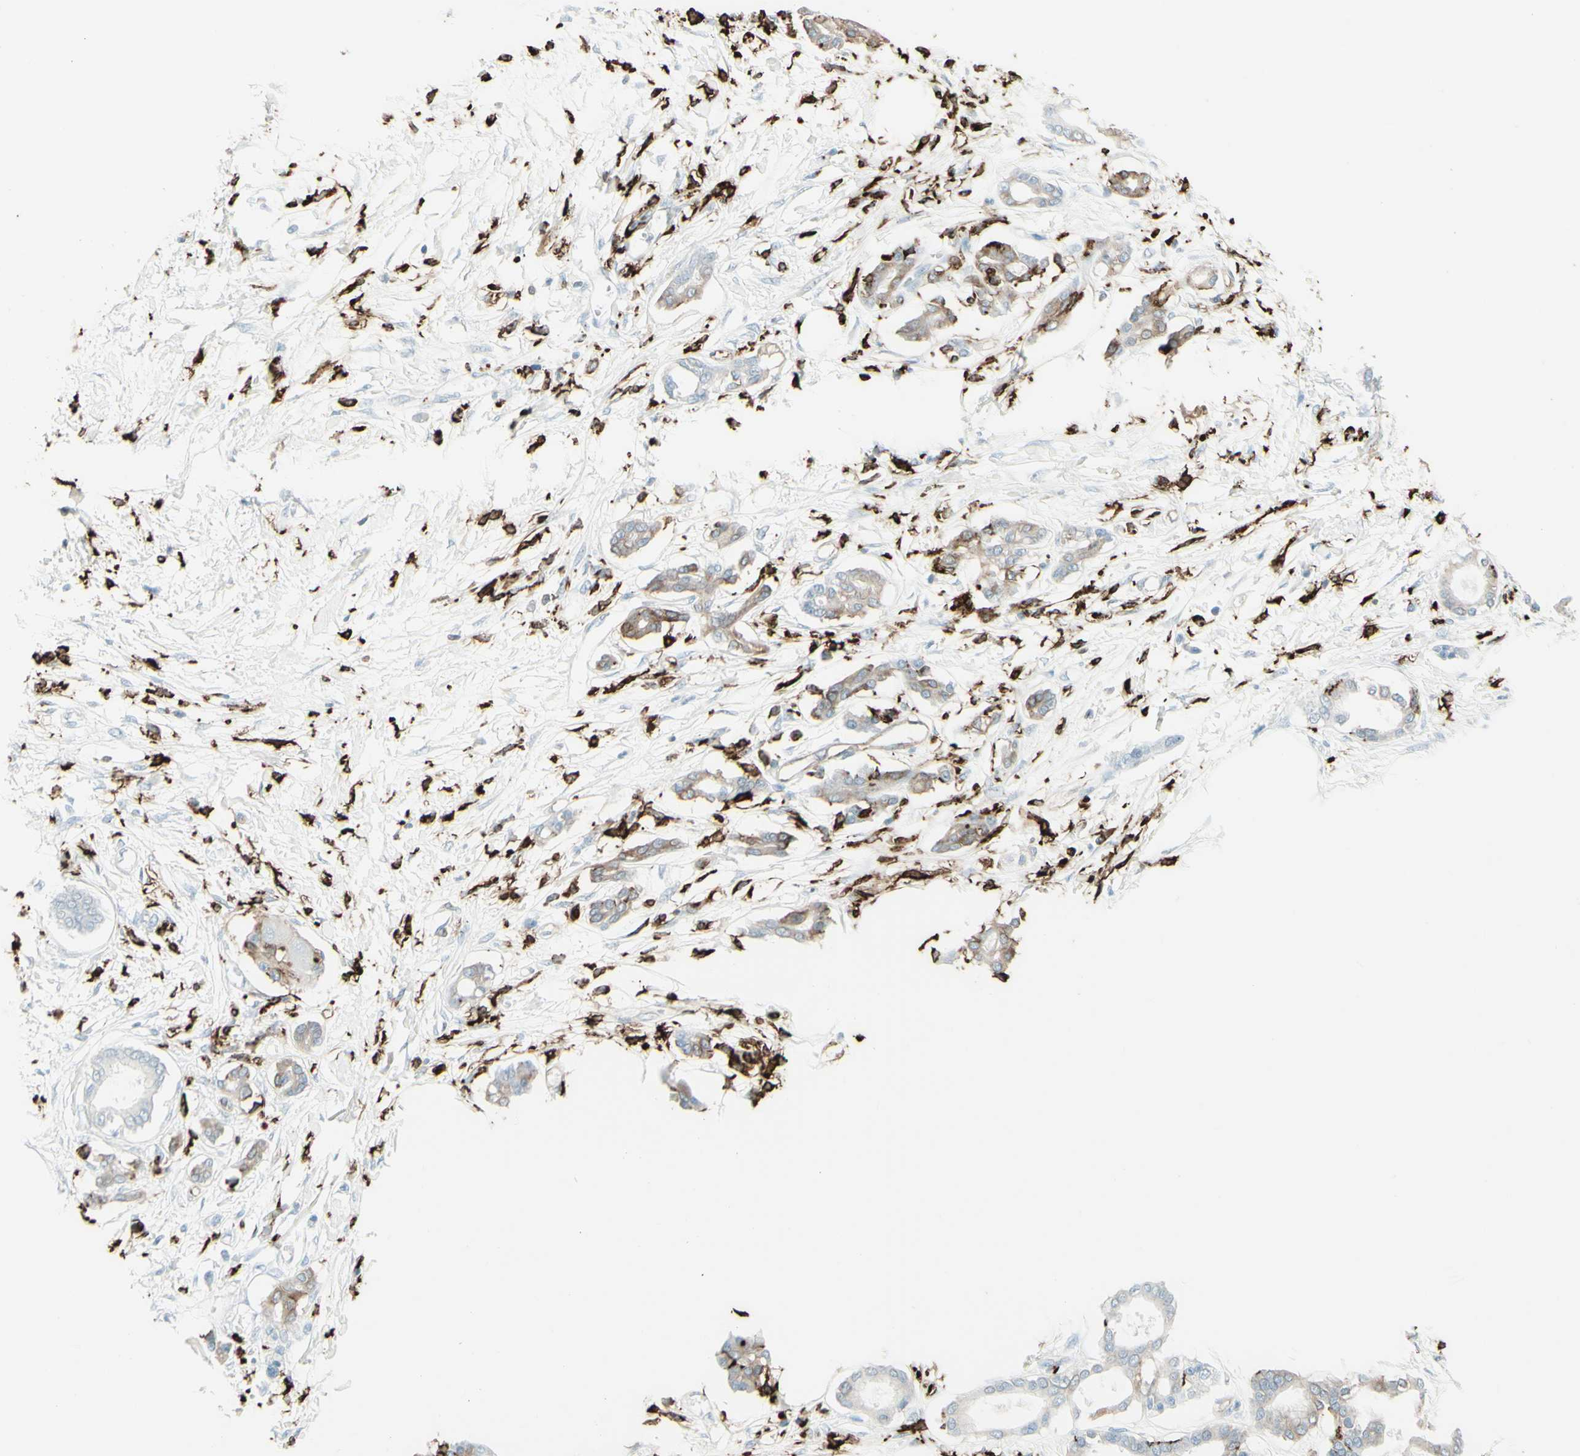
{"staining": {"intensity": "weak", "quantity": "25%-75%", "location": "cytoplasmic/membranous"}, "tissue": "pancreatic cancer", "cell_type": "Tumor cells", "image_type": "cancer", "snomed": [{"axis": "morphology", "description": "Adenocarcinoma, NOS"}, {"axis": "topography", "description": "Pancreas"}], "caption": "IHC (DAB (3,3'-diaminobenzidine)) staining of pancreatic cancer reveals weak cytoplasmic/membranous protein staining in approximately 25%-75% of tumor cells.", "gene": "HLA-DPB1", "patient": {"sex": "male", "age": 56}}